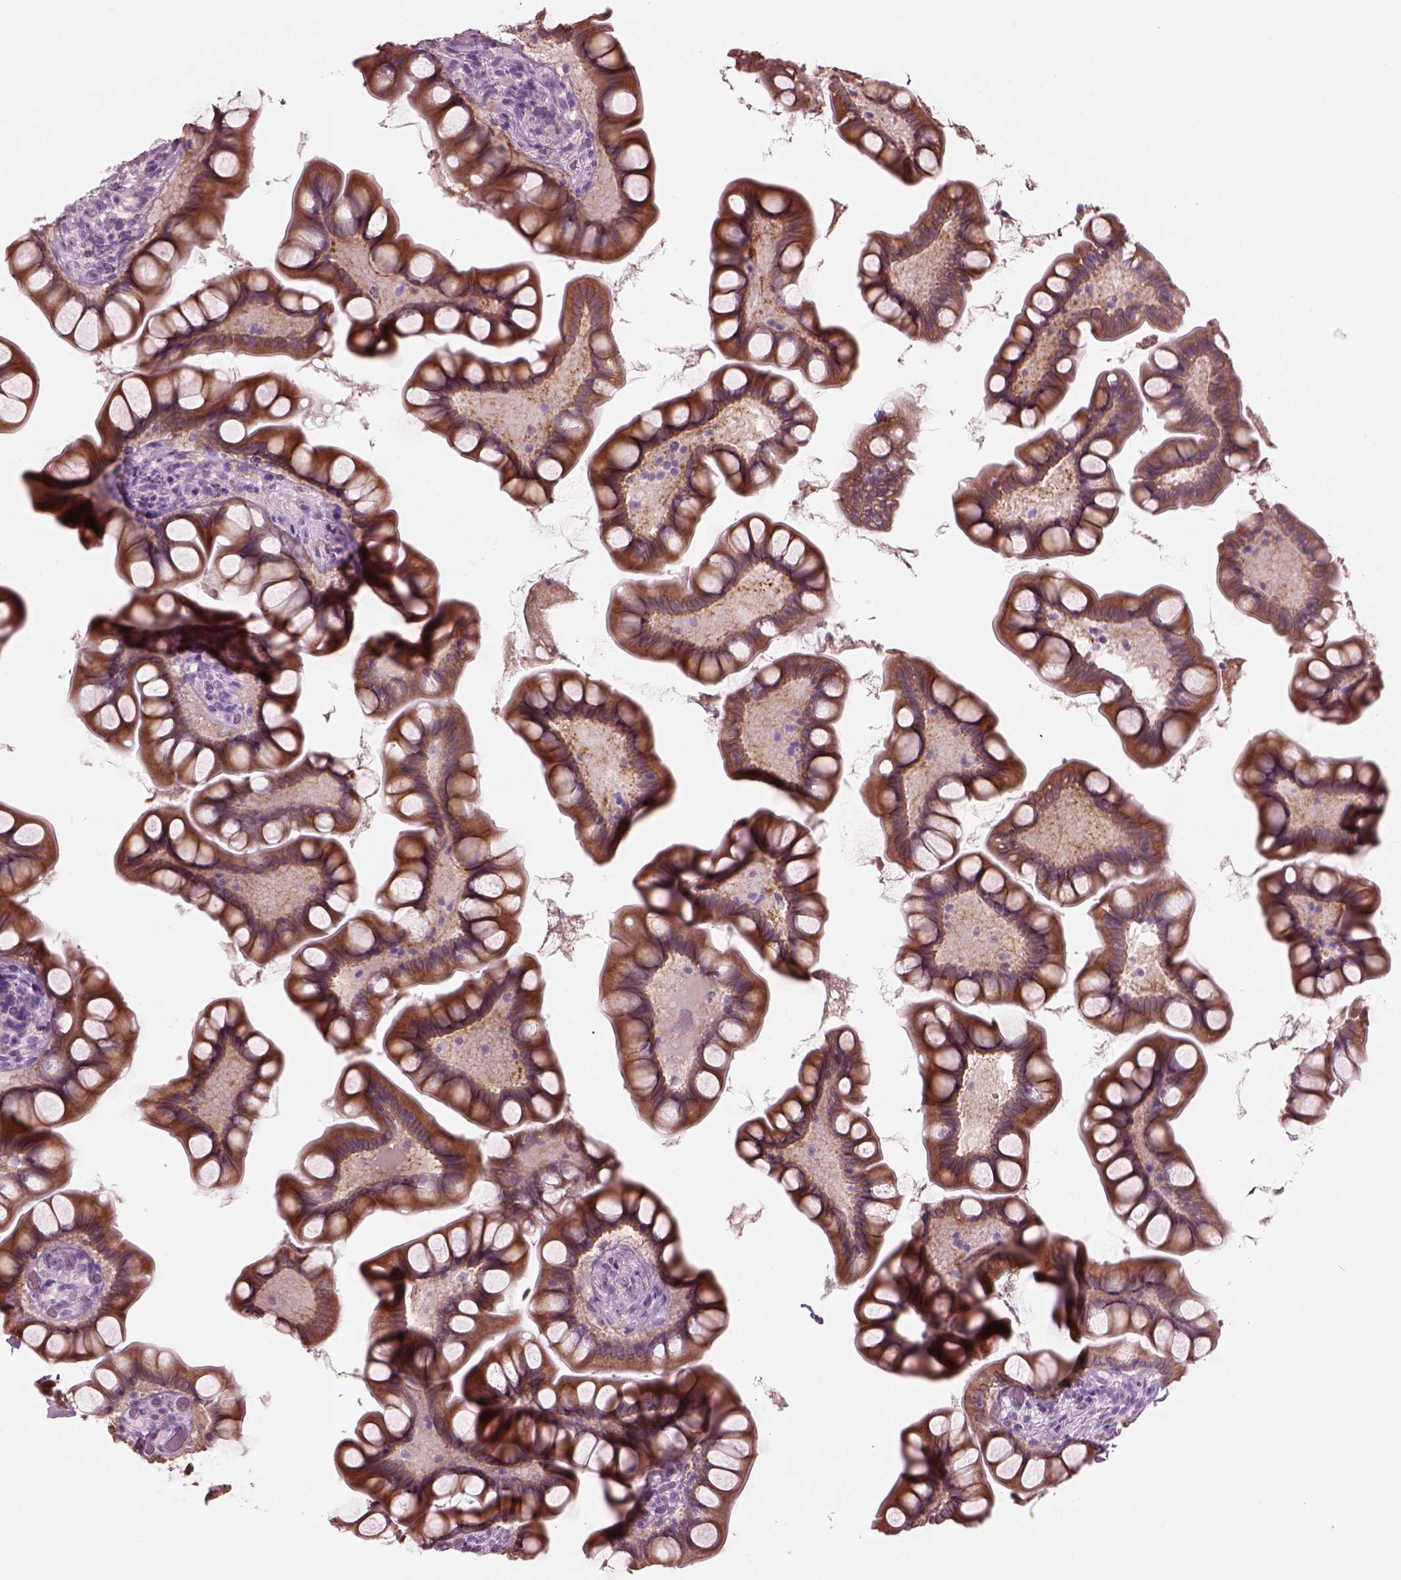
{"staining": {"intensity": "moderate", "quantity": "25%-75%", "location": "cytoplasmic/membranous"}, "tissue": "small intestine", "cell_type": "Glandular cells", "image_type": "normal", "snomed": [{"axis": "morphology", "description": "Normal tissue, NOS"}, {"axis": "topography", "description": "Small intestine"}], "caption": "A brown stain labels moderate cytoplasmic/membranous expression of a protein in glandular cells of normal small intestine.", "gene": "SLC27A2", "patient": {"sex": "male", "age": 70}}